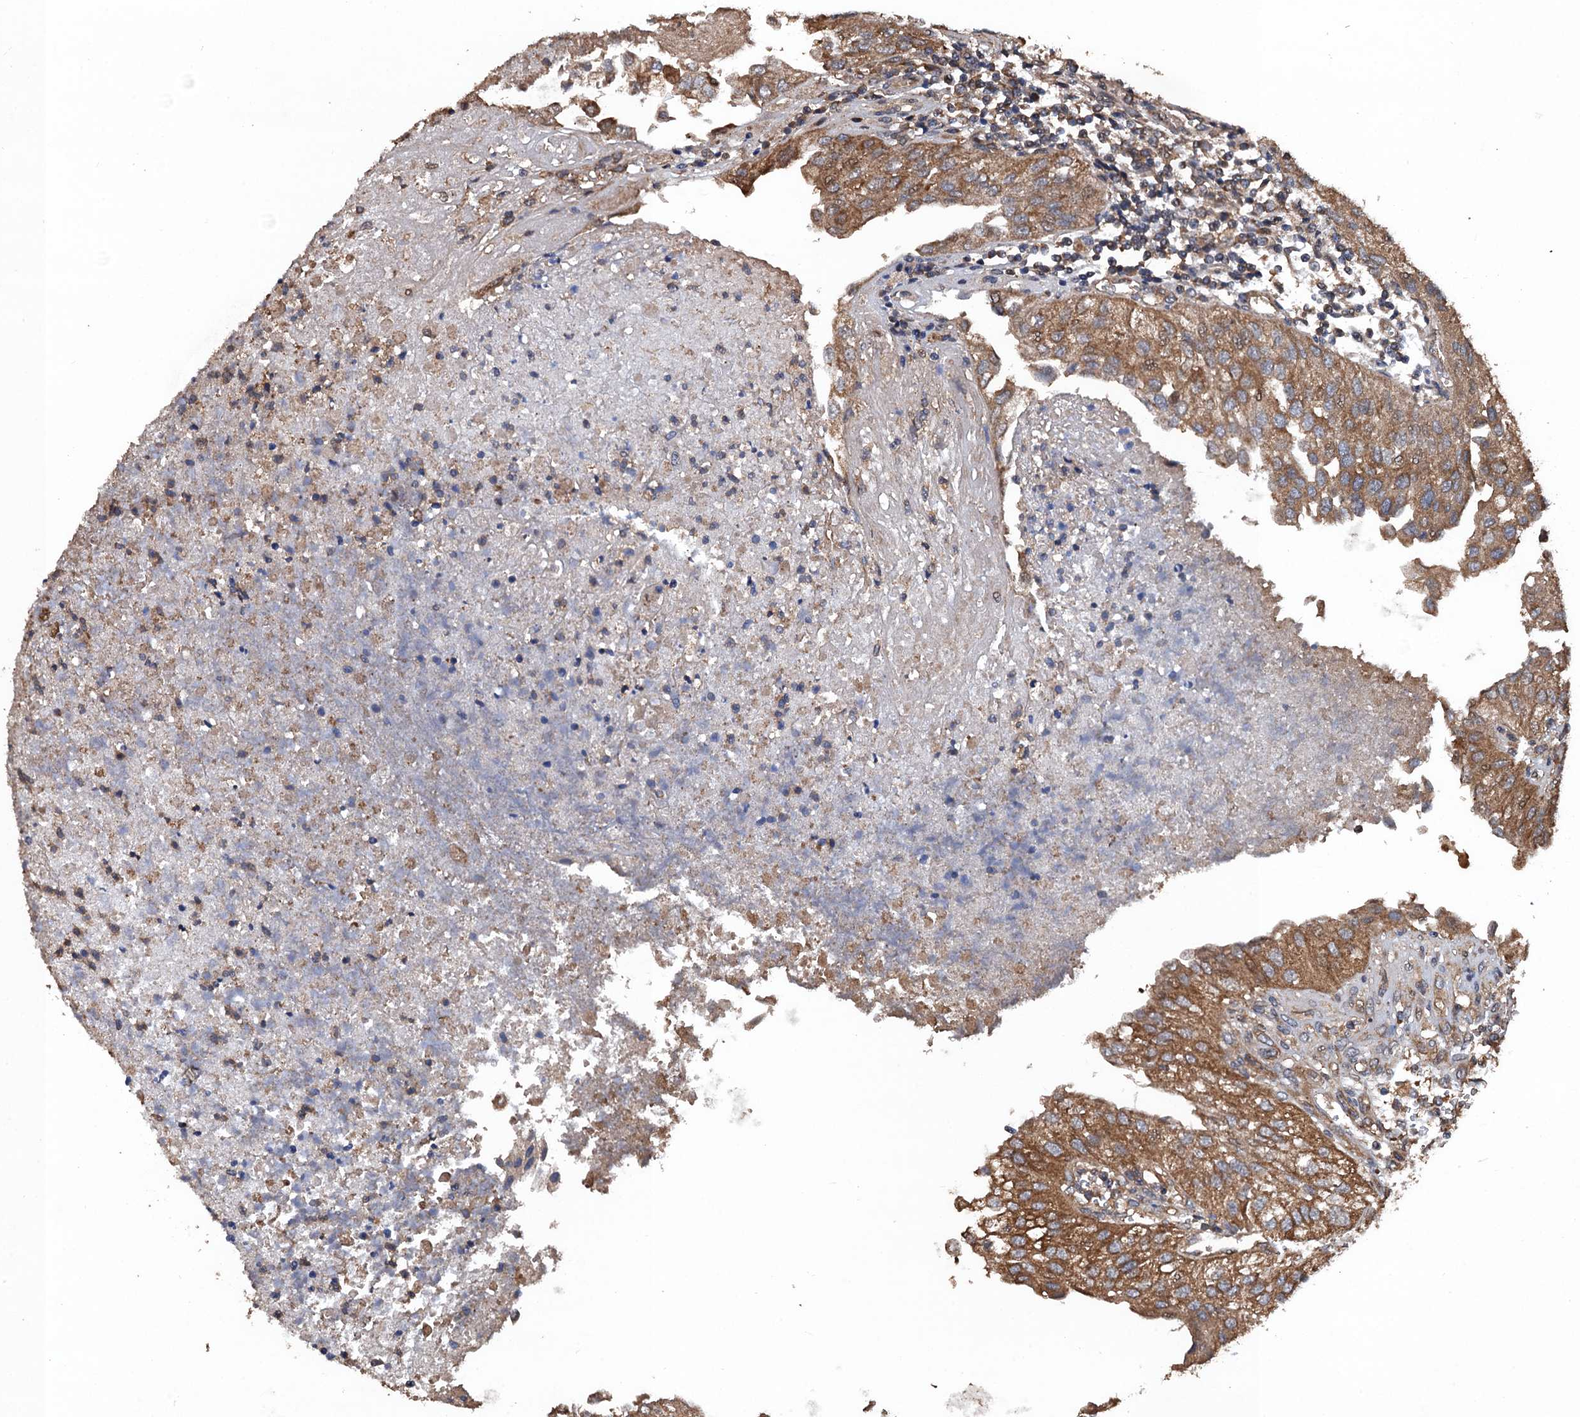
{"staining": {"intensity": "moderate", "quantity": "25%-75%", "location": "cytoplasmic/membranous"}, "tissue": "urothelial cancer", "cell_type": "Tumor cells", "image_type": "cancer", "snomed": [{"axis": "morphology", "description": "Urothelial carcinoma, Low grade"}, {"axis": "topography", "description": "Urinary bladder"}], "caption": "Urothelial cancer tissue demonstrates moderate cytoplasmic/membranous positivity in about 25%-75% of tumor cells", "gene": "PPP4R1", "patient": {"sex": "female", "age": 89}}